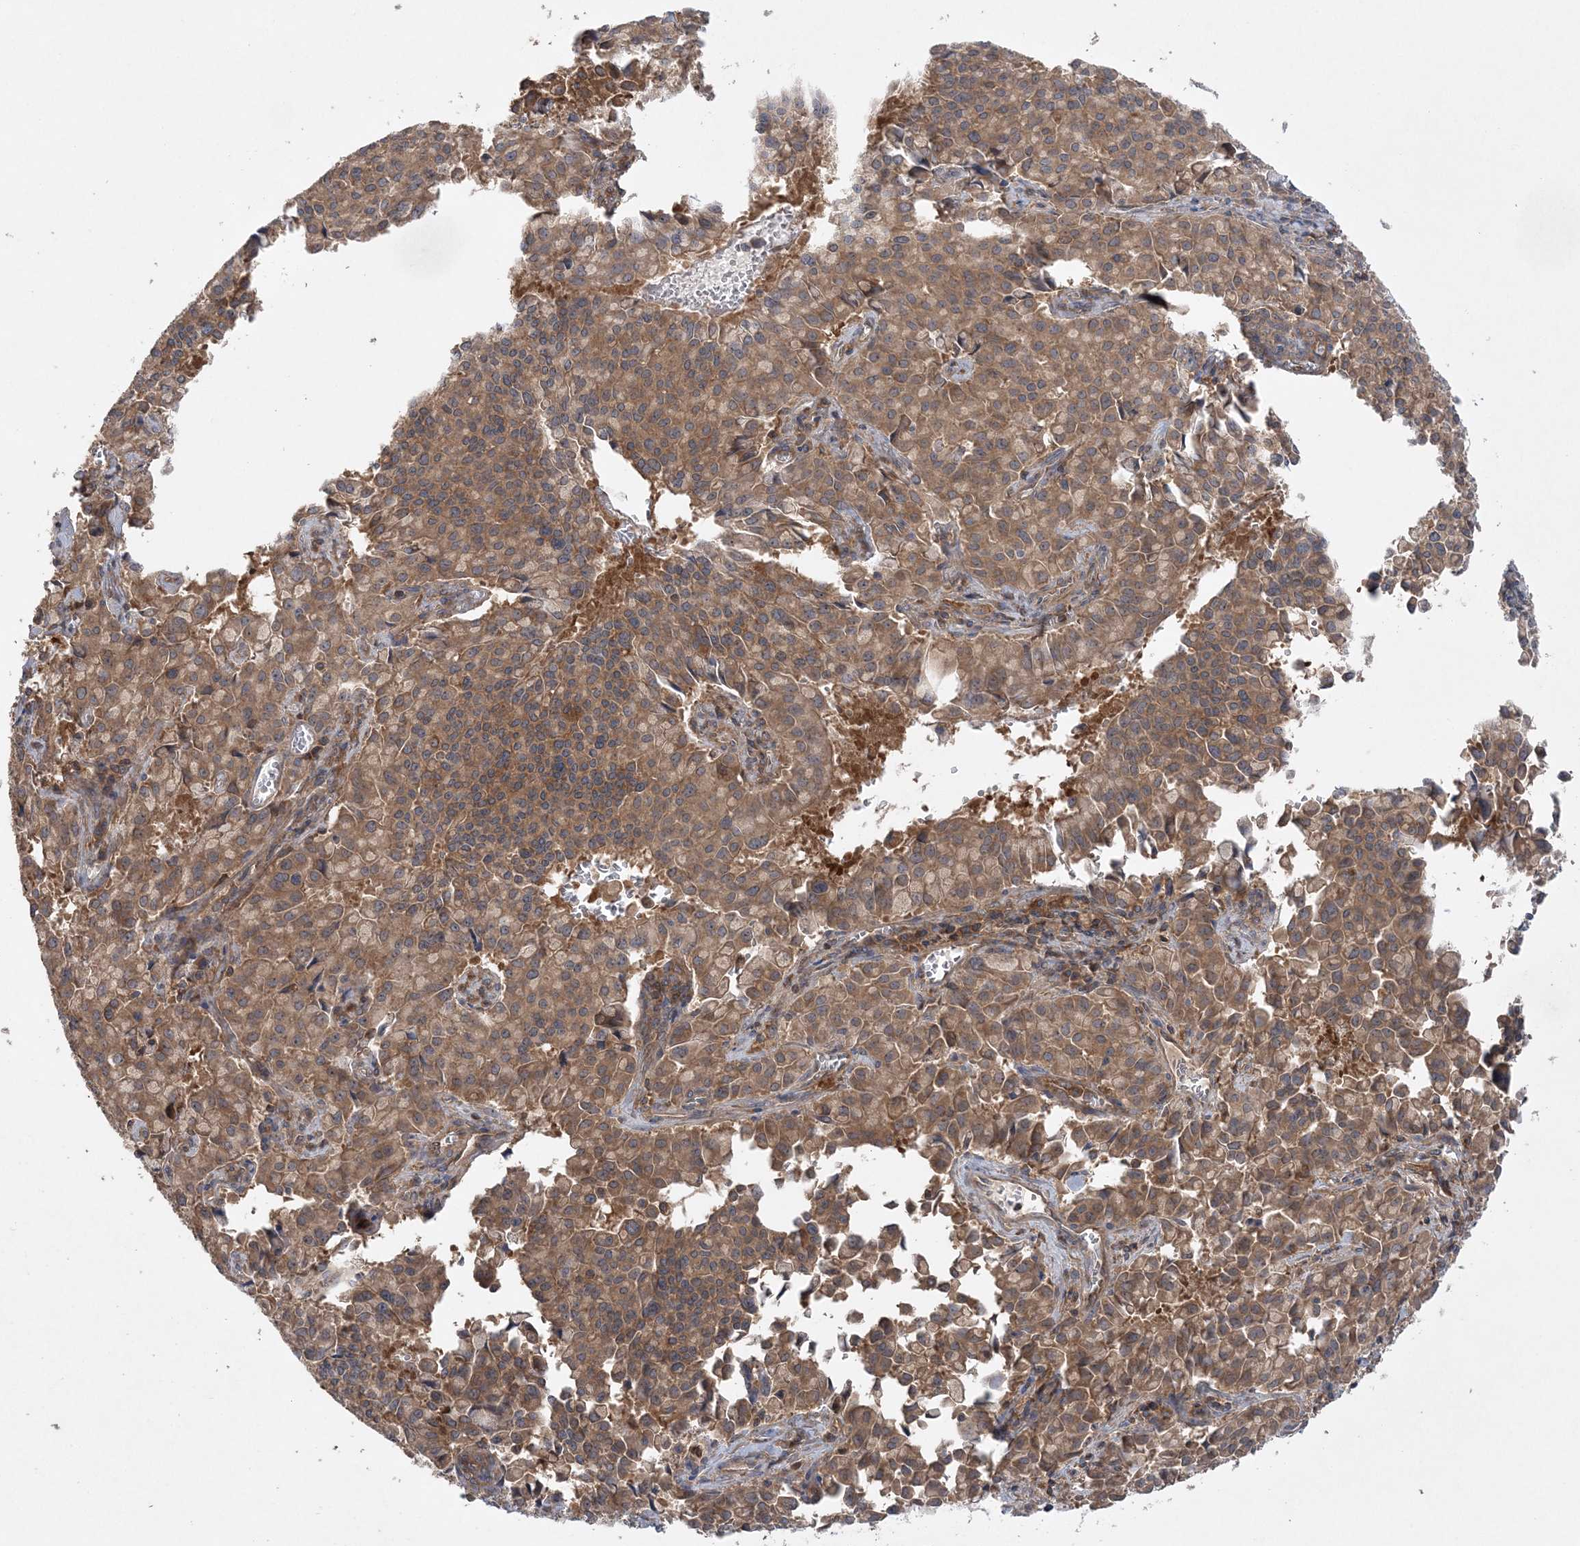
{"staining": {"intensity": "moderate", "quantity": ">75%", "location": "cytoplasmic/membranous"}, "tissue": "pancreatic cancer", "cell_type": "Tumor cells", "image_type": "cancer", "snomed": [{"axis": "morphology", "description": "Adenocarcinoma, NOS"}, {"axis": "topography", "description": "Pancreas"}], "caption": "Immunohistochemical staining of human adenocarcinoma (pancreatic) demonstrates moderate cytoplasmic/membranous protein expression in approximately >75% of tumor cells.", "gene": "ACAP2", "patient": {"sex": "male", "age": 65}}